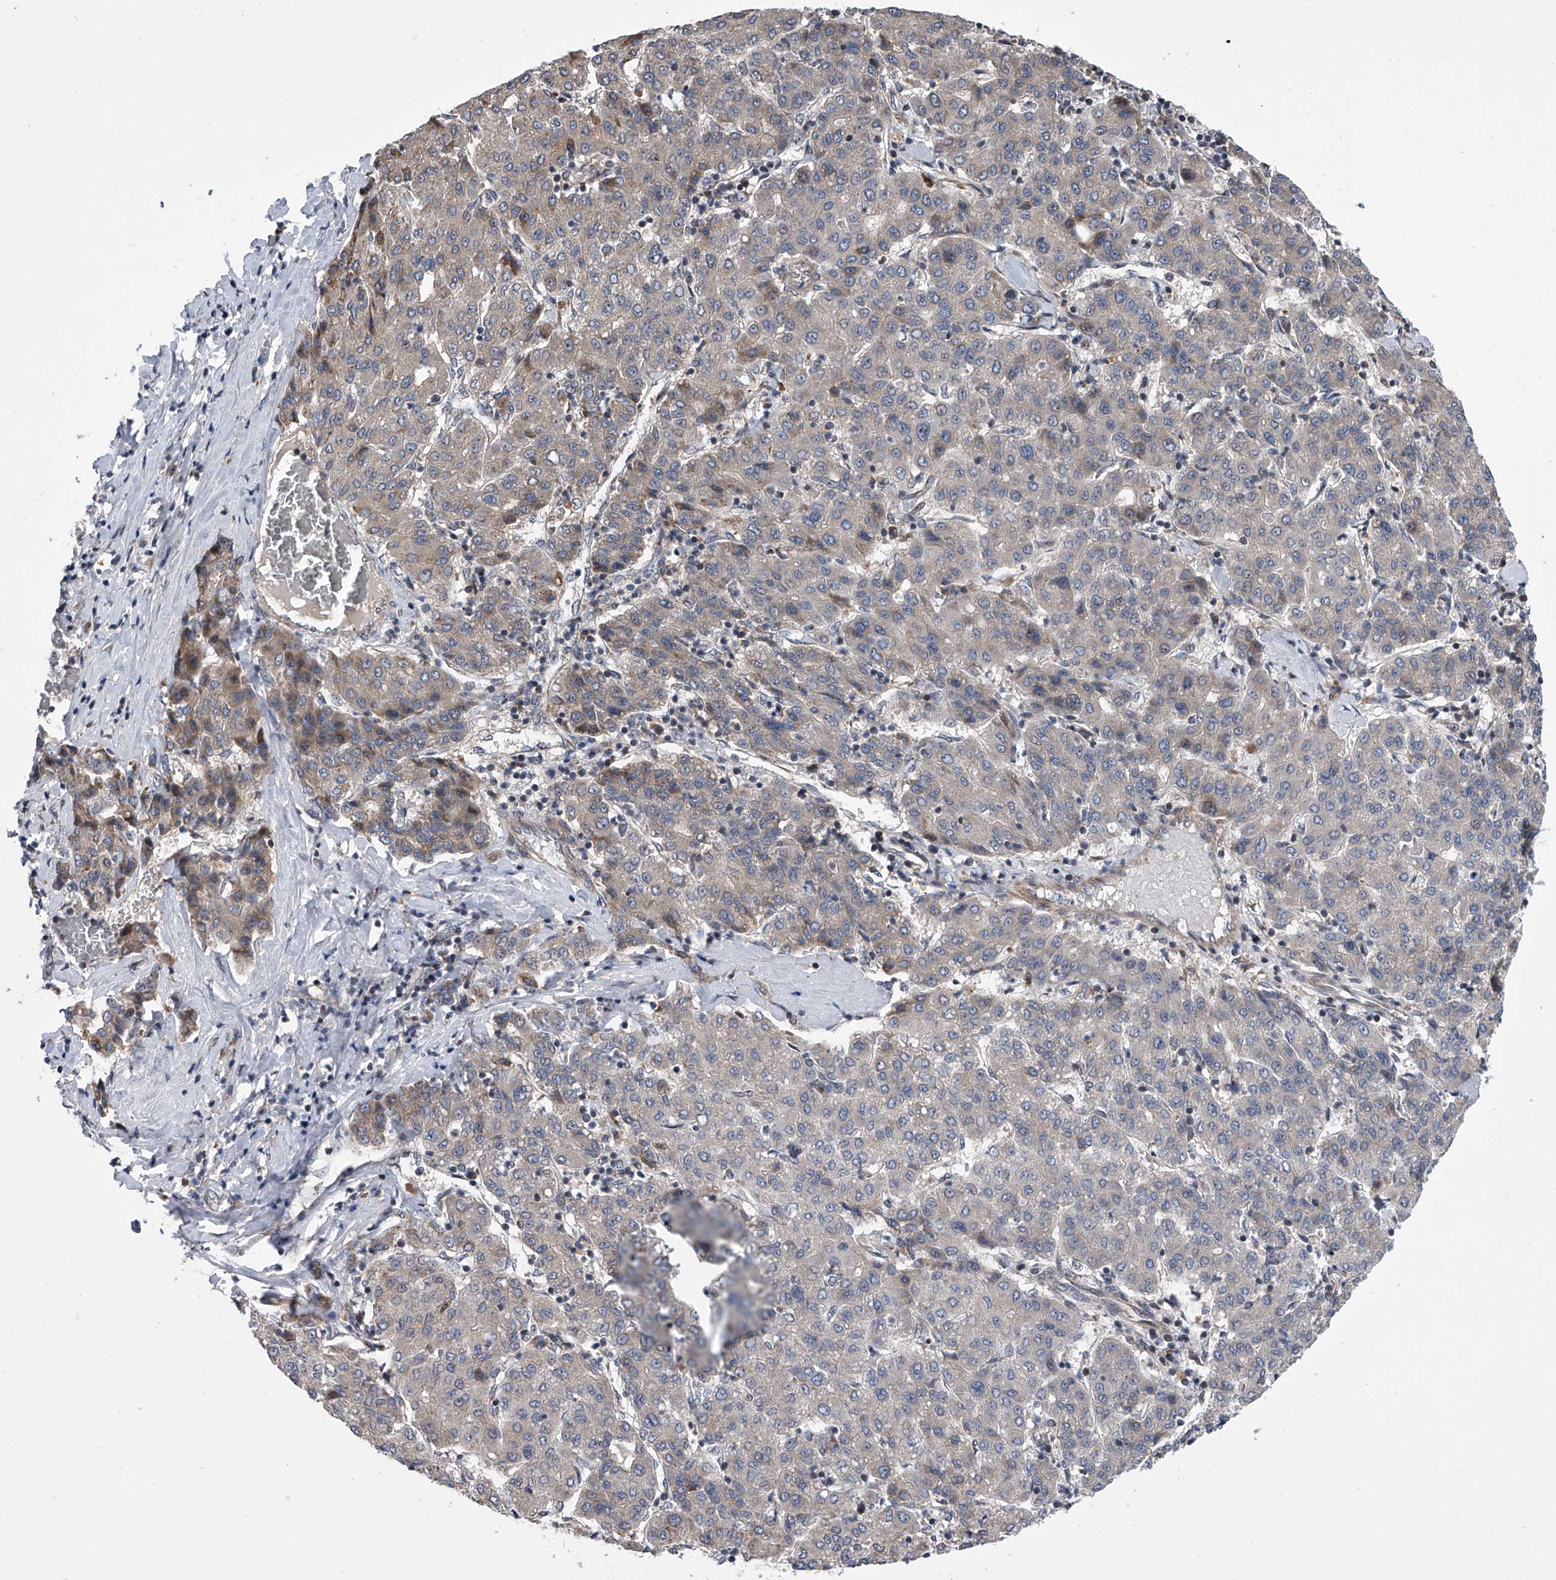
{"staining": {"intensity": "negative", "quantity": "none", "location": "none"}, "tissue": "liver cancer", "cell_type": "Tumor cells", "image_type": "cancer", "snomed": [{"axis": "morphology", "description": "Carcinoma, Hepatocellular, NOS"}, {"axis": "topography", "description": "Liver"}], "caption": "This photomicrograph is of liver hepatocellular carcinoma stained with immunohistochemistry (IHC) to label a protein in brown with the nuclei are counter-stained blue. There is no expression in tumor cells. The staining is performed using DAB (3,3'-diaminobenzidine) brown chromogen with nuclei counter-stained in using hematoxylin.", "gene": "DLGAP2", "patient": {"sex": "male", "age": 65}}